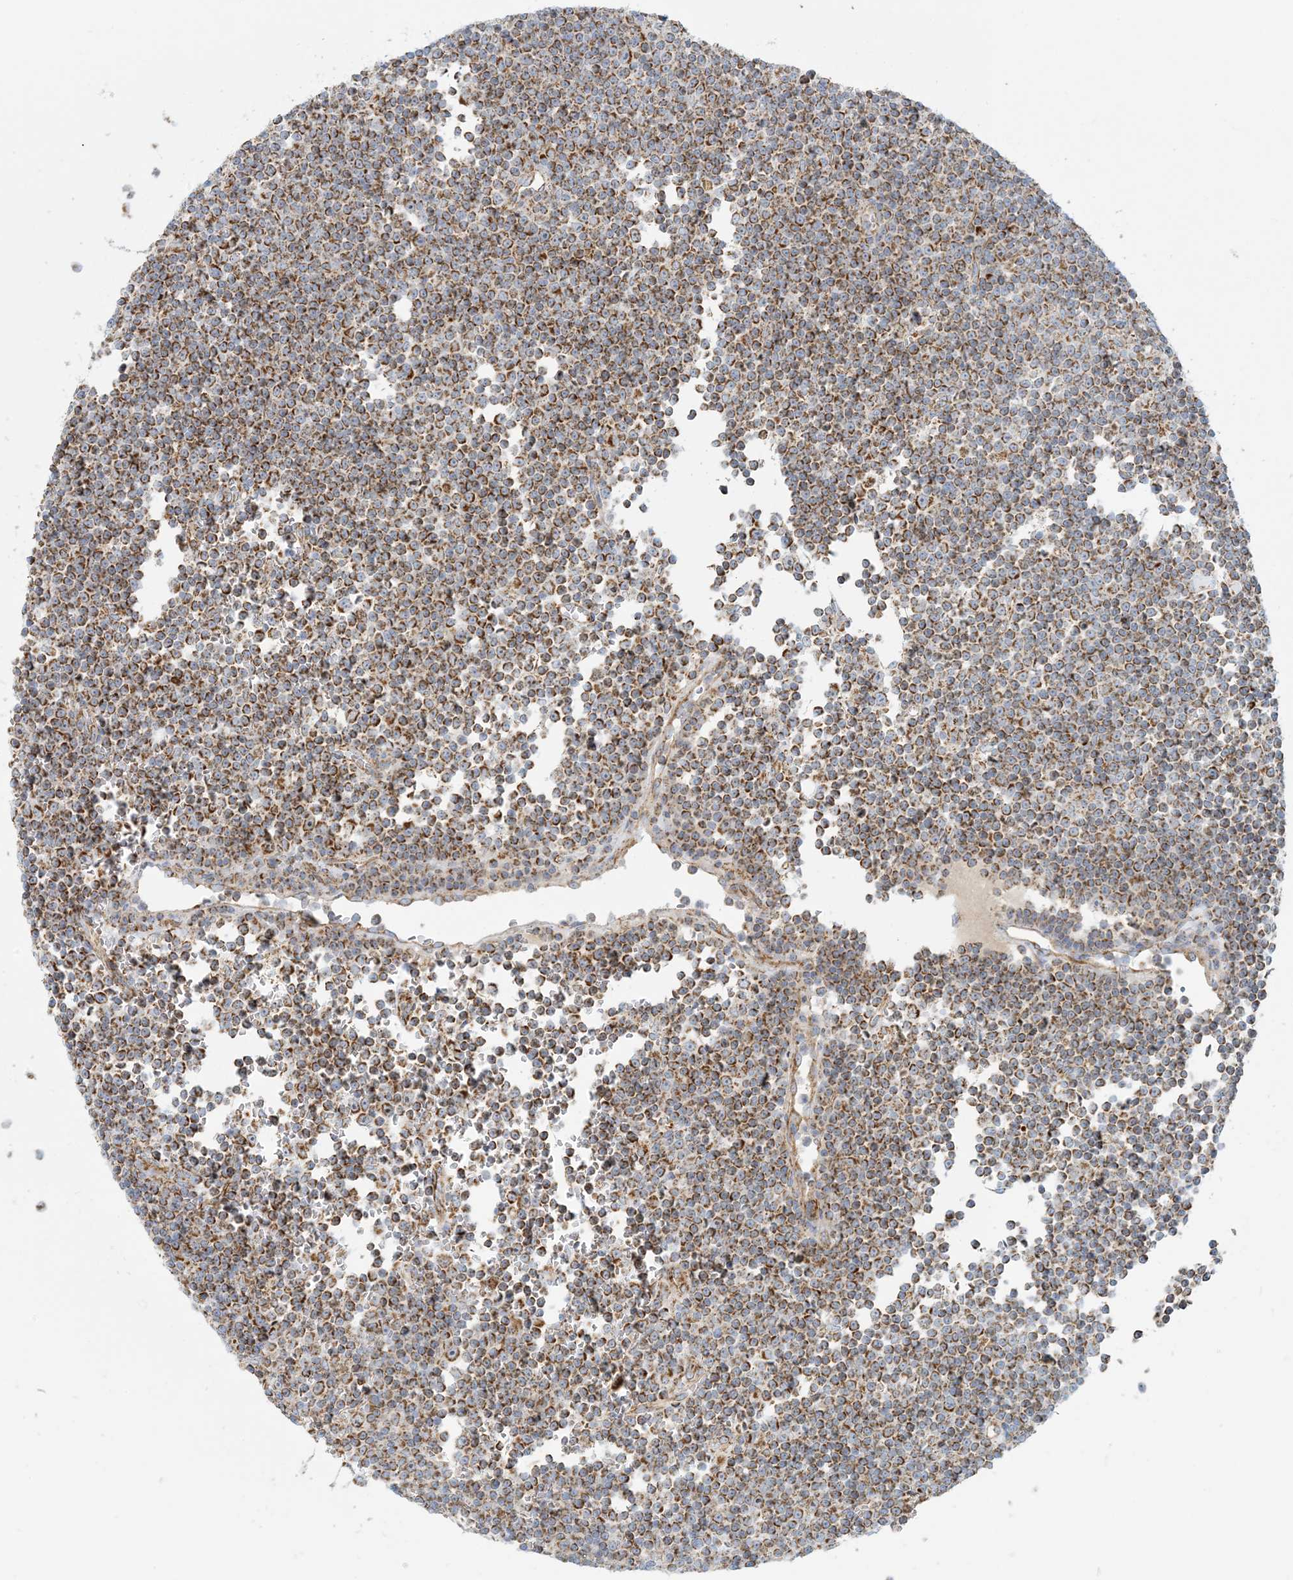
{"staining": {"intensity": "strong", "quantity": "25%-75%", "location": "cytoplasmic/membranous"}, "tissue": "lymphoma", "cell_type": "Tumor cells", "image_type": "cancer", "snomed": [{"axis": "morphology", "description": "Malignant lymphoma, non-Hodgkin's type, Low grade"}, {"axis": "topography", "description": "Lymph node"}], "caption": "A micrograph of human lymphoma stained for a protein shows strong cytoplasmic/membranous brown staining in tumor cells.", "gene": "COA3", "patient": {"sex": "female", "age": 67}}